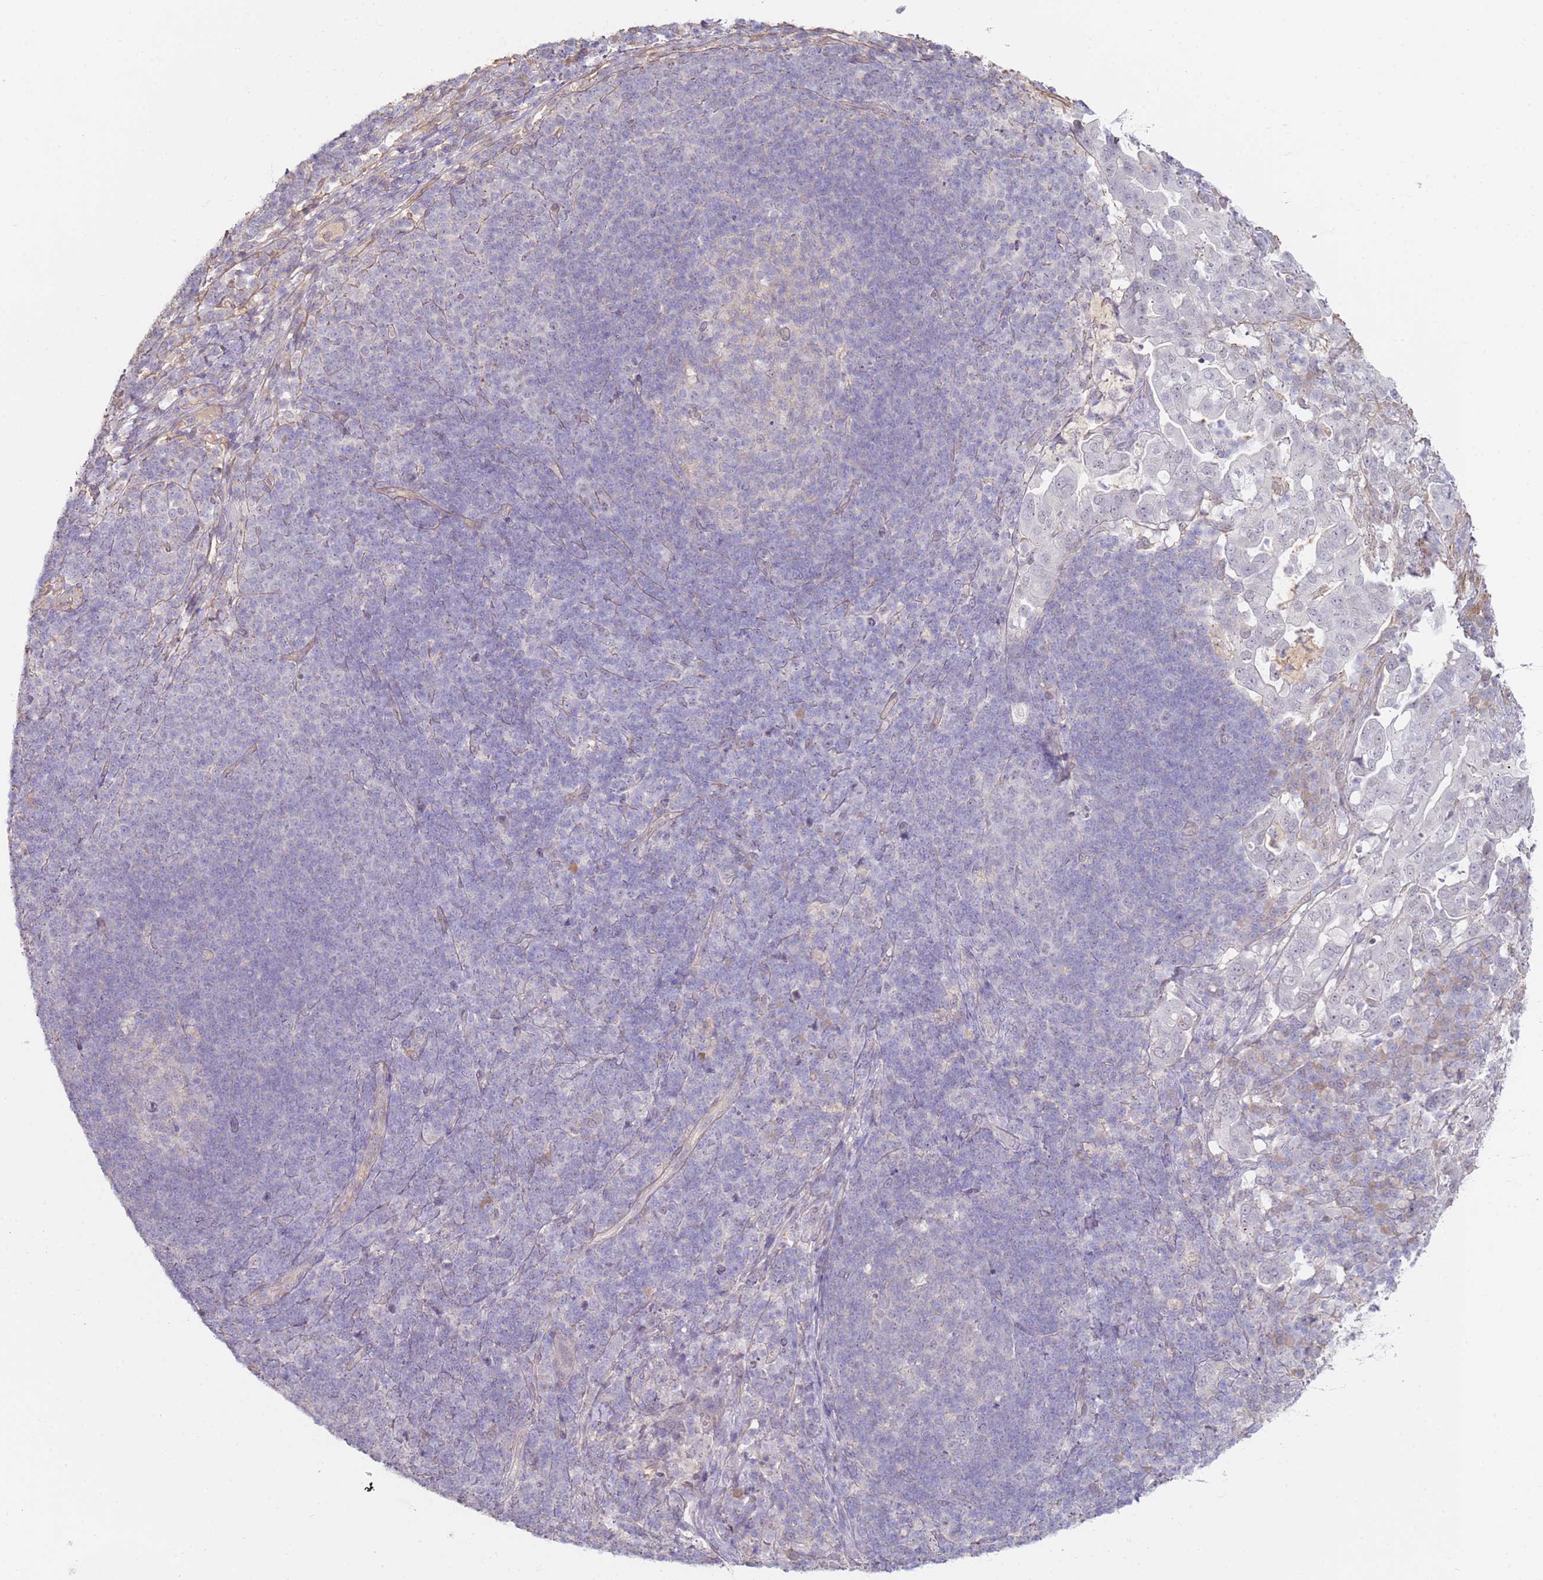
{"staining": {"intensity": "negative", "quantity": "none", "location": "none"}, "tissue": "pancreatic cancer", "cell_type": "Tumor cells", "image_type": "cancer", "snomed": [{"axis": "morphology", "description": "Normal tissue, NOS"}, {"axis": "morphology", "description": "Adenocarcinoma, NOS"}, {"axis": "topography", "description": "Lymph node"}, {"axis": "topography", "description": "Pancreas"}], "caption": "An IHC histopathology image of pancreatic cancer (adenocarcinoma) is shown. There is no staining in tumor cells of pancreatic cancer (adenocarcinoma).", "gene": "WDR93", "patient": {"sex": "female", "age": 67}}